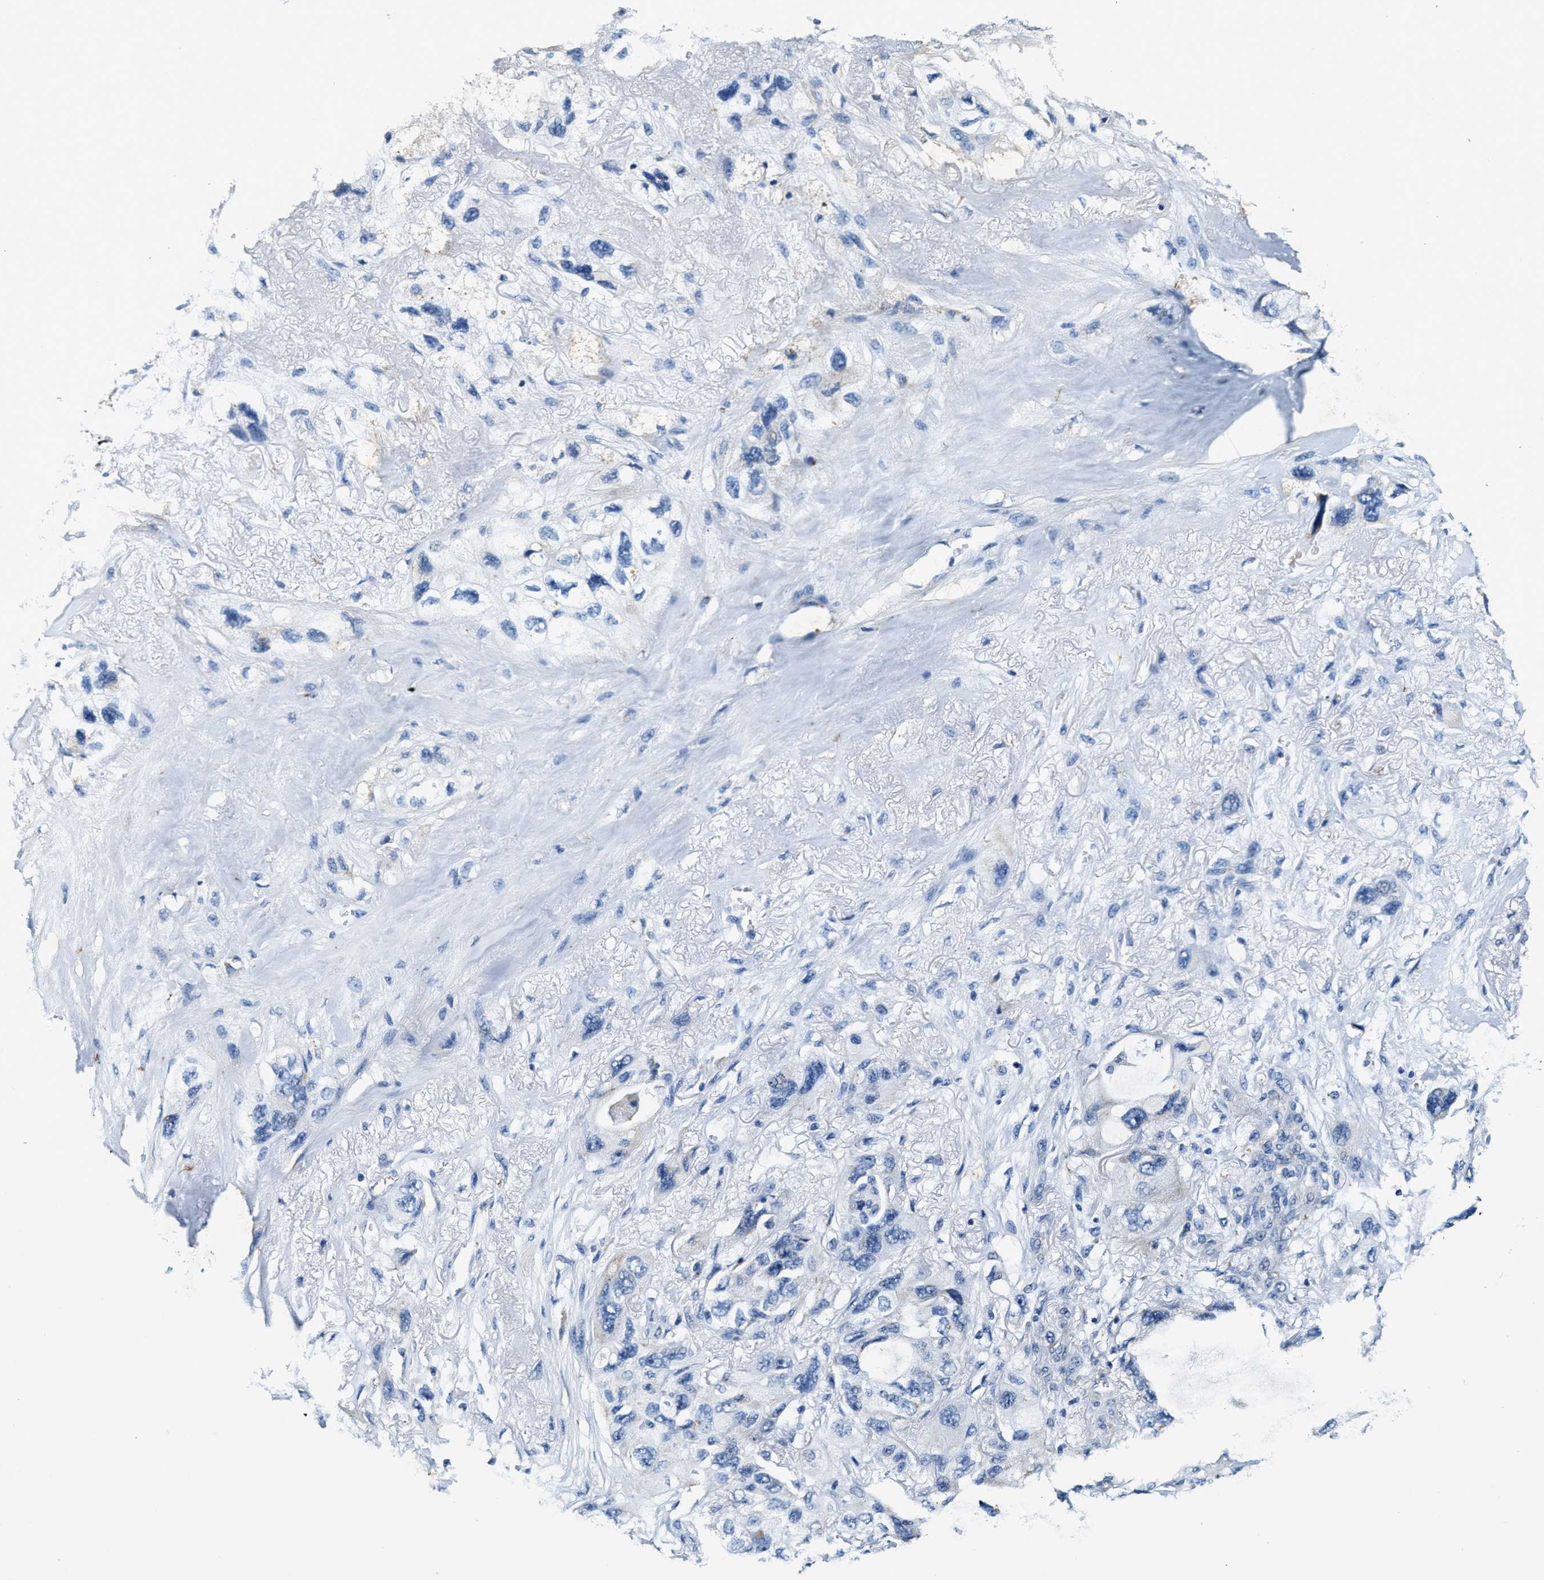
{"staining": {"intensity": "negative", "quantity": "none", "location": "none"}, "tissue": "lung cancer", "cell_type": "Tumor cells", "image_type": "cancer", "snomed": [{"axis": "morphology", "description": "Squamous cell carcinoma, NOS"}, {"axis": "topography", "description": "Lung"}], "caption": "Immunohistochemical staining of lung squamous cell carcinoma displays no significant staining in tumor cells.", "gene": "SLC25A25", "patient": {"sex": "female", "age": 73}}